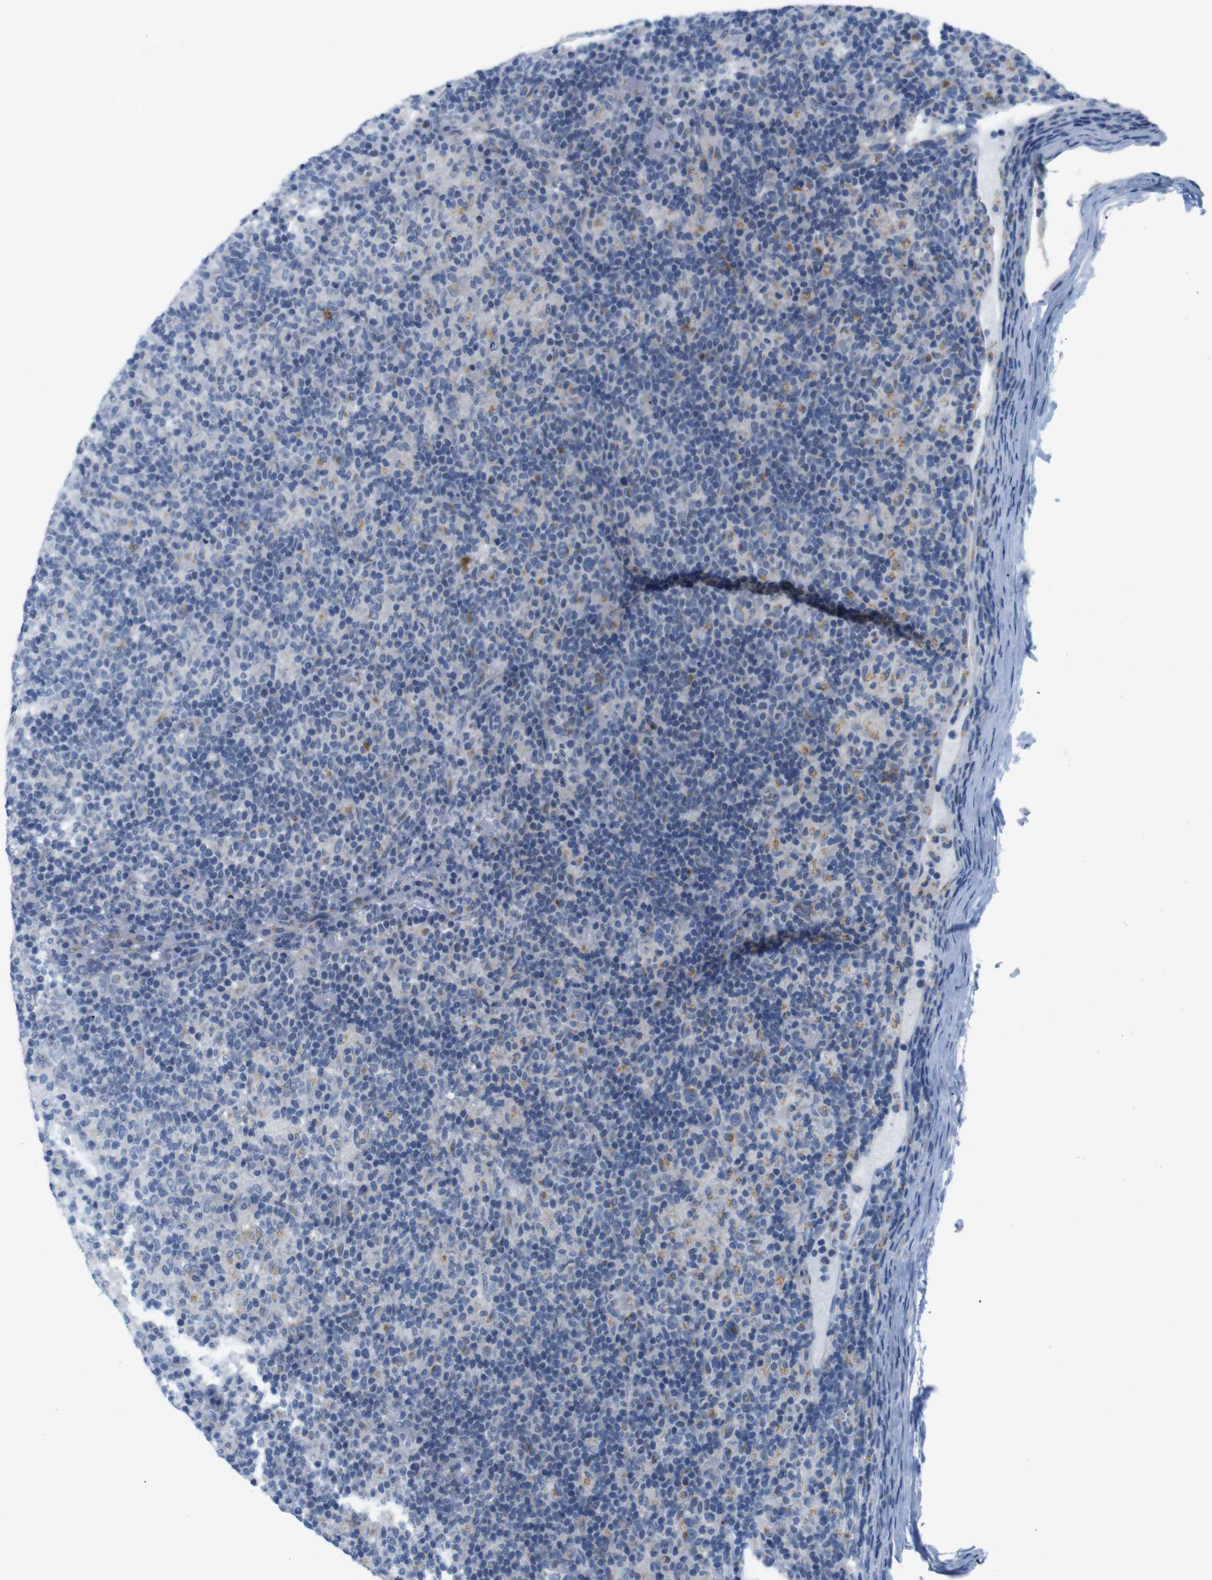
{"staining": {"intensity": "negative", "quantity": "none", "location": "none"}, "tissue": "lymphoma", "cell_type": "Tumor cells", "image_type": "cancer", "snomed": [{"axis": "morphology", "description": "Hodgkin's disease, NOS"}, {"axis": "topography", "description": "Lymph node"}], "caption": "Hodgkin's disease was stained to show a protein in brown. There is no significant positivity in tumor cells.", "gene": "GOLGA2", "patient": {"sex": "male", "age": 70}}